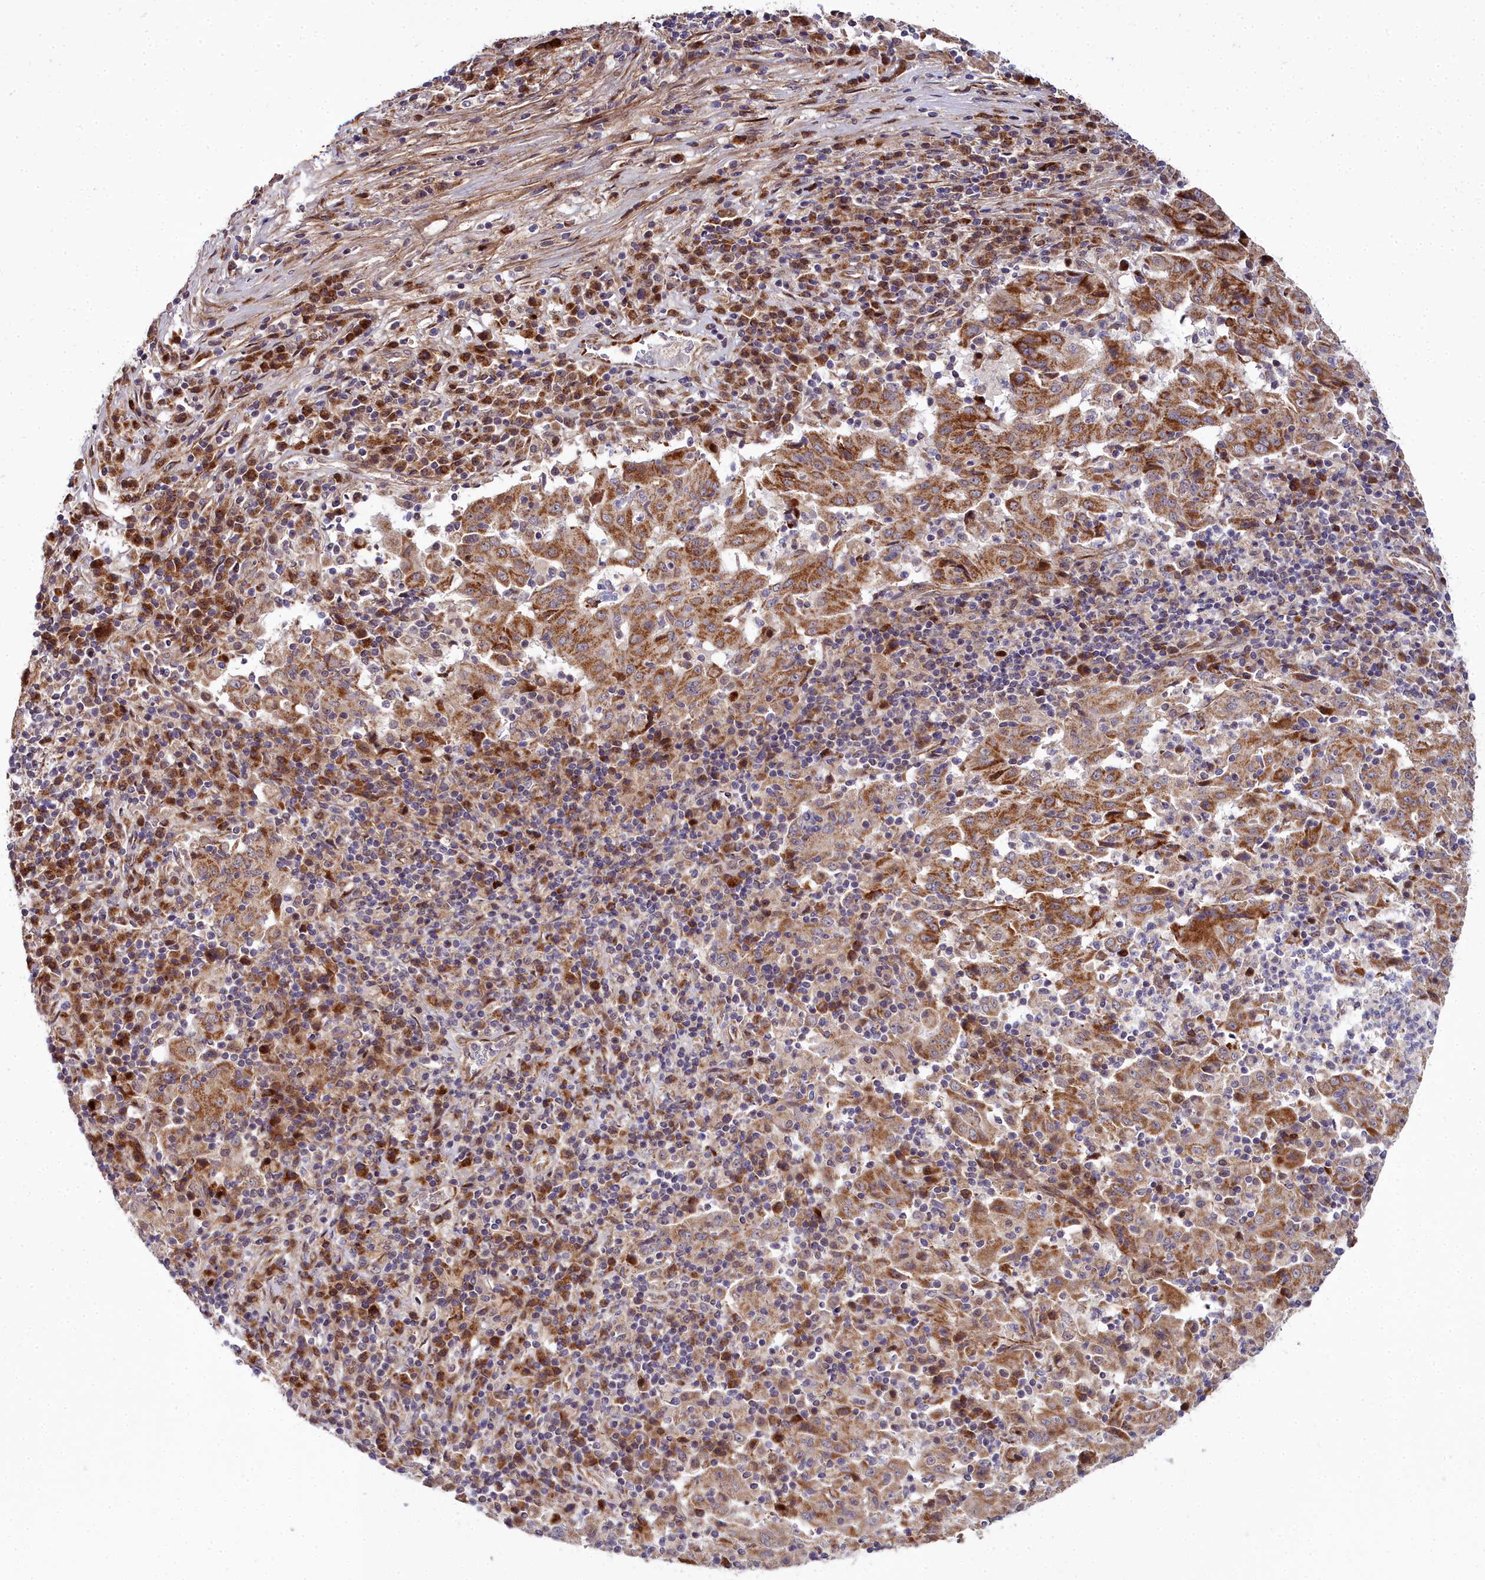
{"staining": {"intensity": "strong", "quantity": ">75%", "location": "cytoplasmic/membranous"}, "tissue": "pancreatic cancer", "cell_type": "Tumor cells", "image_type": "cancer", "snomed": [{"axis": "morphology", "description": "Adenocarcinoma, NOS"}, {"axis": "topography", "description": "Pancreas"}], "caption": "The photomicrograph reveals immunohistochemical staining of adenocarcinoma (pancreatic). There is strong cytoplasmic/membranous positivity is present in about >75% of tumor cells.", "gene": "MRPS11", "patient": {"sex": "male", "age": 63}}